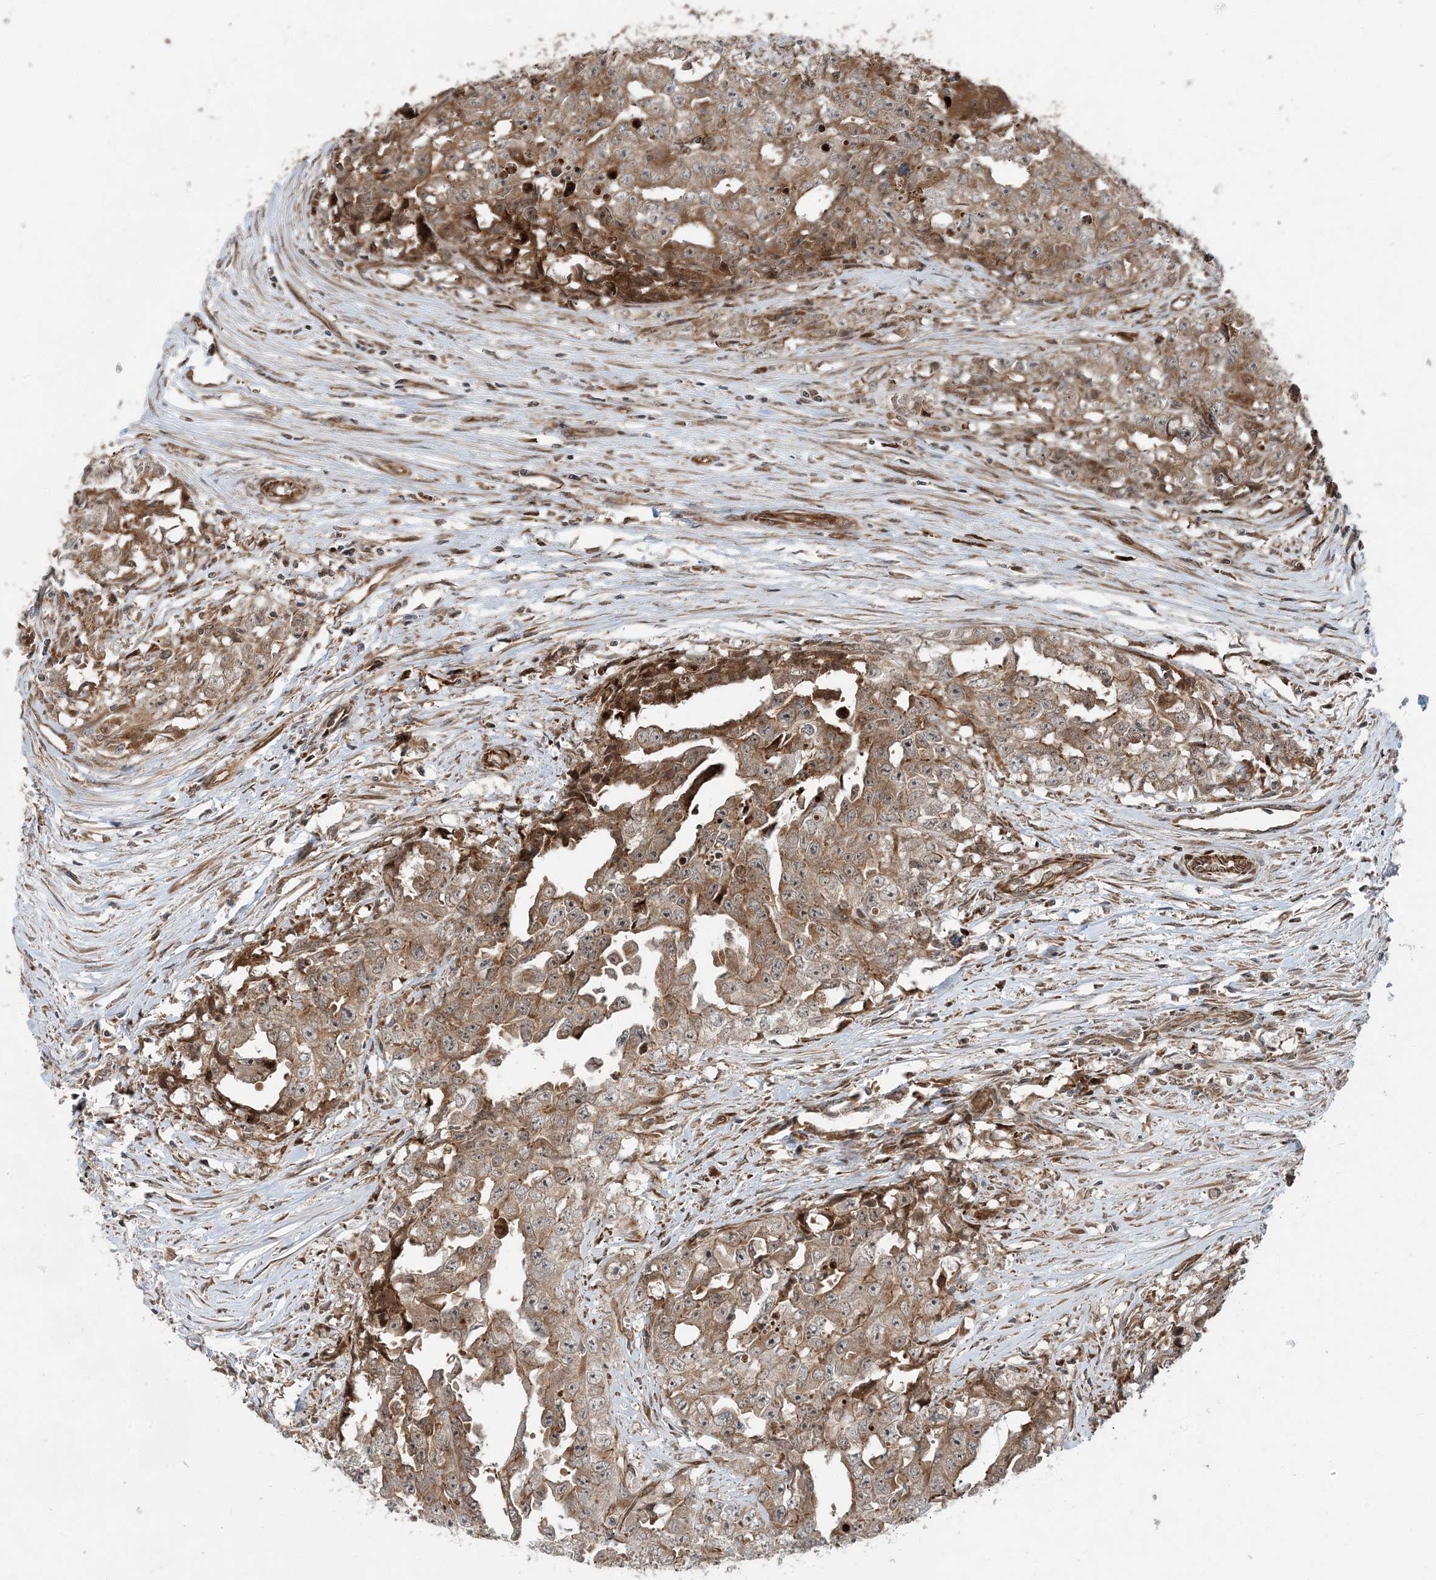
{"staining": {"intensity": "moderate", "quantity": ">75%", "location": "cytoplasmic/membranous"}, "tissue": "testis cancer", "cell_type": "Tumor cells", "image_type": "cancer", "snomed": [{"axis": "morphology", "description": "Seminoma, NOS"}, {"axis": "morphology", "description": "Carcinoma, Embryonal, NOS"}, {"axis": "topography", "description": "Testis"}], "caption": "Moderate cytoplasmic/membranous protein staining is present in about >75% of tumor cells in testis embryonal carcinoma. The protein is shown in brown color, while the nuclei are stained blue.", "gene": "EDEM2", "patient": {"sex": "male", "age": 43}}